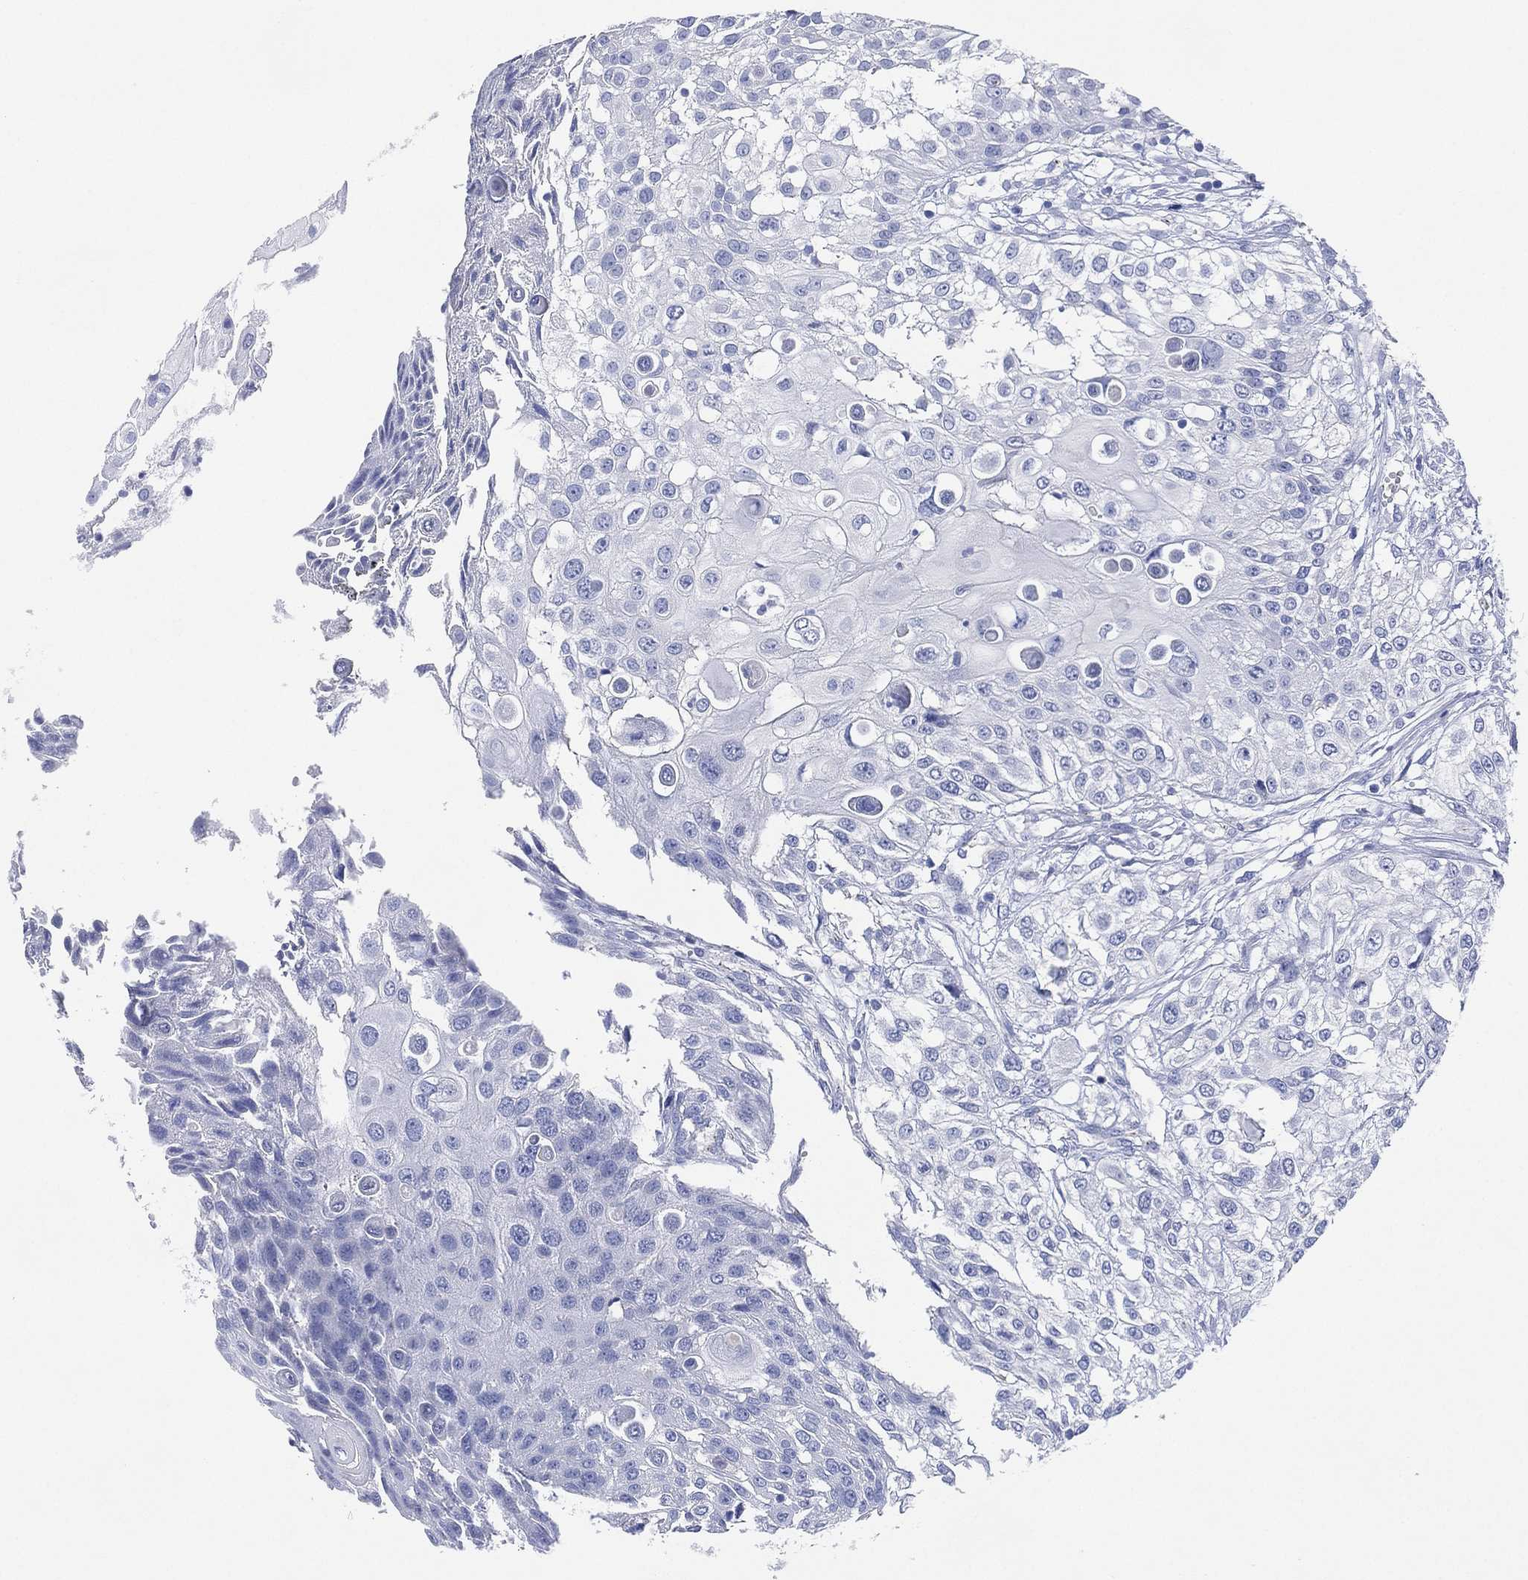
{"staining": {"intensity": "negative", "quantity": "none", "location": "none"}, "tissue": "urothelial cancer", "cell_type": "Tumor cells", "image_type": "cancer", "snomed": [{"axis": "morphology", "description": "Urothelial carcinoma, High grade"}, {"axis": "topography", "description": "Urinary bladder"}], "caption": "This photomicrograph is of urothelial carcinoma (high-grade) stained with immunohistochemistry to label a protein in brown with the nuclei are counter-stained blue. There is no positivity in tumor cells.", "gene": "CHRNA3", "patient": {"sex": "female", "age": 79}}